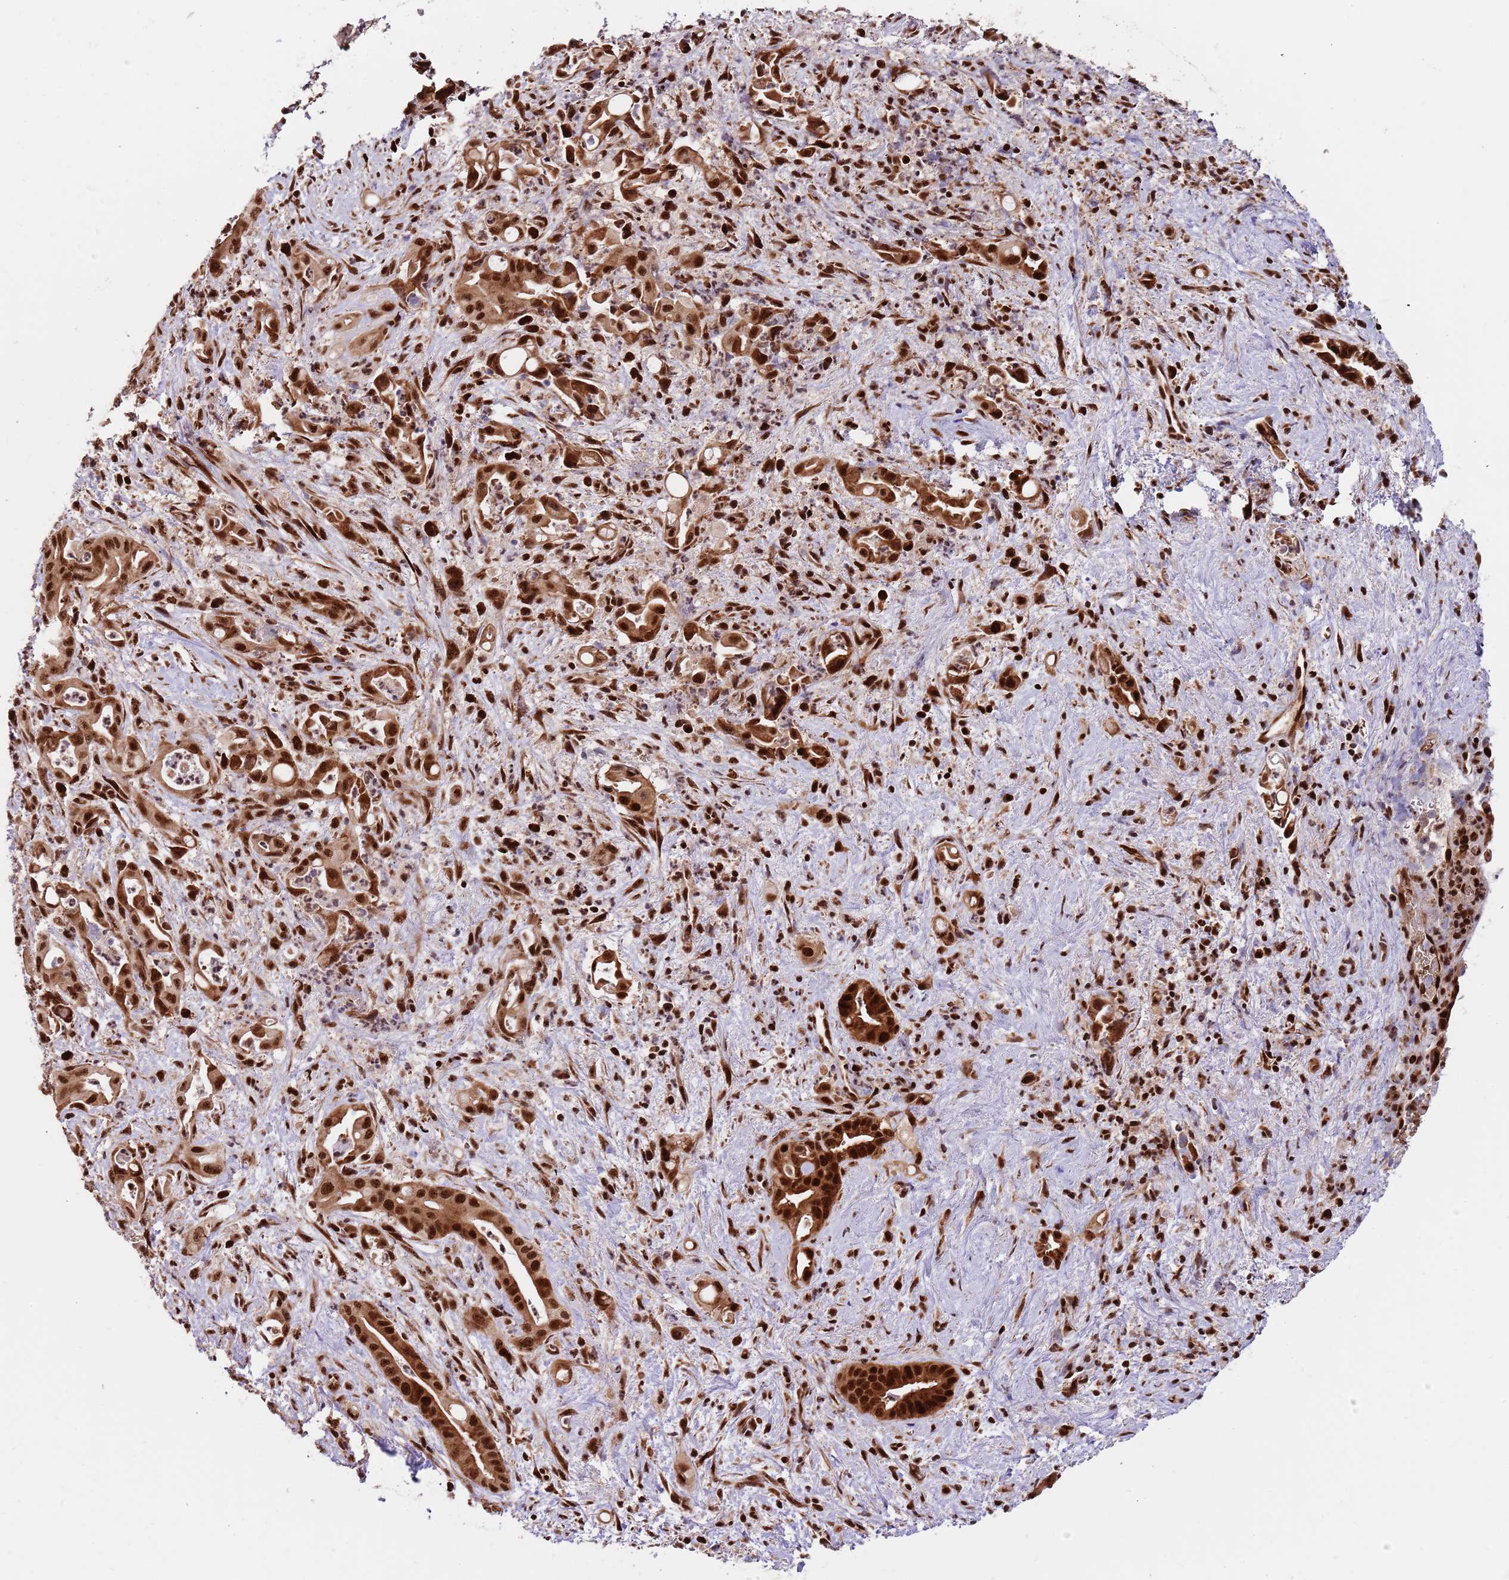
{"staining": {"intensity": "strong", "quantity": ">75%", "location": "cytoplasmic/membranous,nuclear"}, "tissue": "liver cancer", "cell_type": "Tumor cells", "image_type": "cancer", "snomed": [{"axis": "morphology", "description": "Cholangiocarcinoma"}, {"axis": "topography", "description": "Liver"}], "caption": "Strong cytoplasmic/membranous and nuclear protein positivity is appreciated in approximately >75% of tumor cells in liver cholangiocarcinoma.", "gene": "RIF1", "patient": {"sex": "female", "age": 68}}